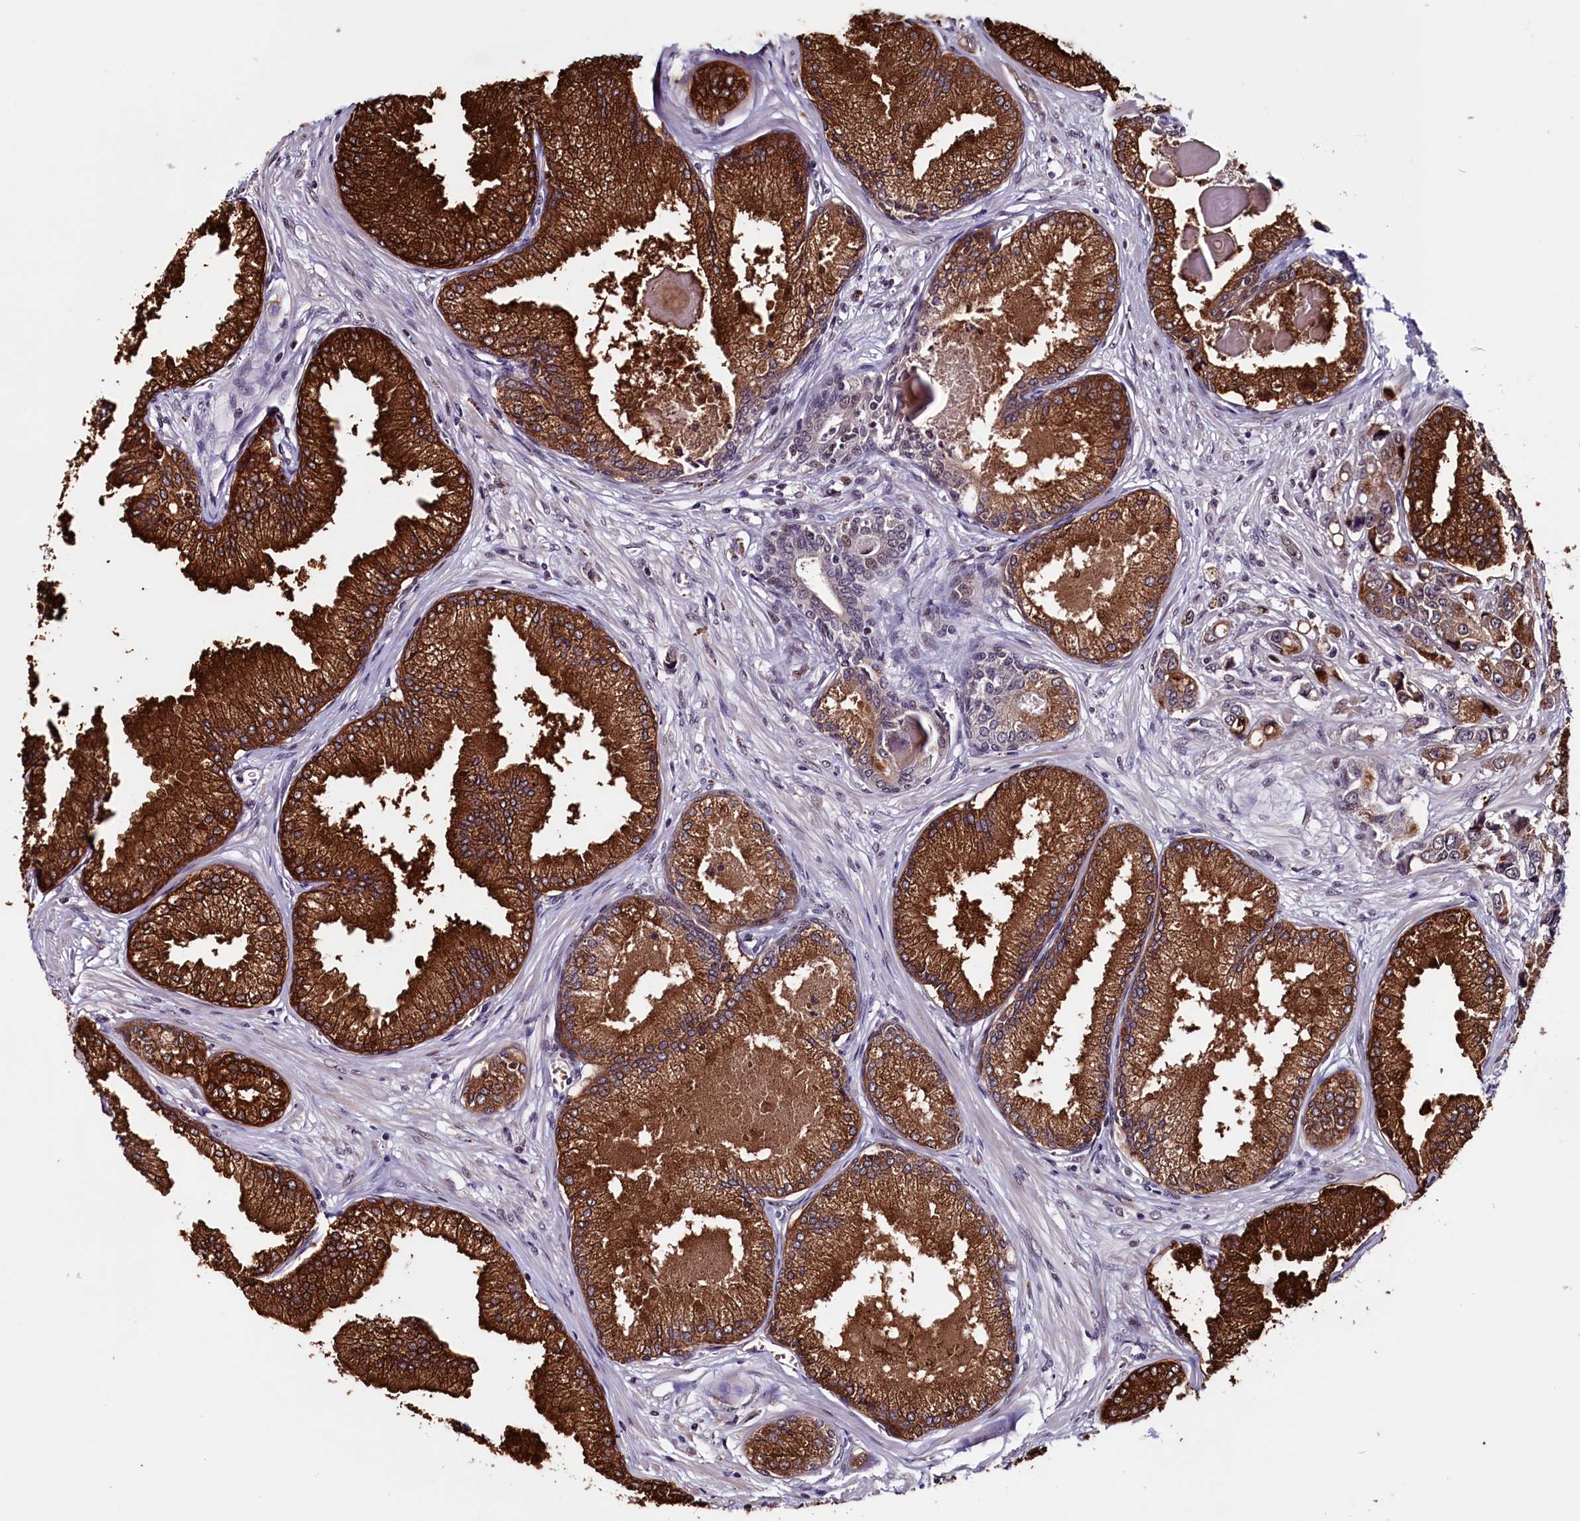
{"staining": {"intensity": "strong", "quantity": ">75%", "location": "cytoplasmic/membranous"}, "tissue": "prostate cancer", "cell_type": "Tumor cells", "image_type": "cancer", "snomed": [{"axis": "morphology", "description": "Adenocarcinoma, High grade"}, {"axis": "topography", "description": "Prostate"}], "caption": "Prostate cancer stained with a brown dye shows strong cytoplasmic/membranous positive staining in approximately >75% of tumor cells.", "gene": "RNMT", "patient": {"sex": "male", "age": 74}}